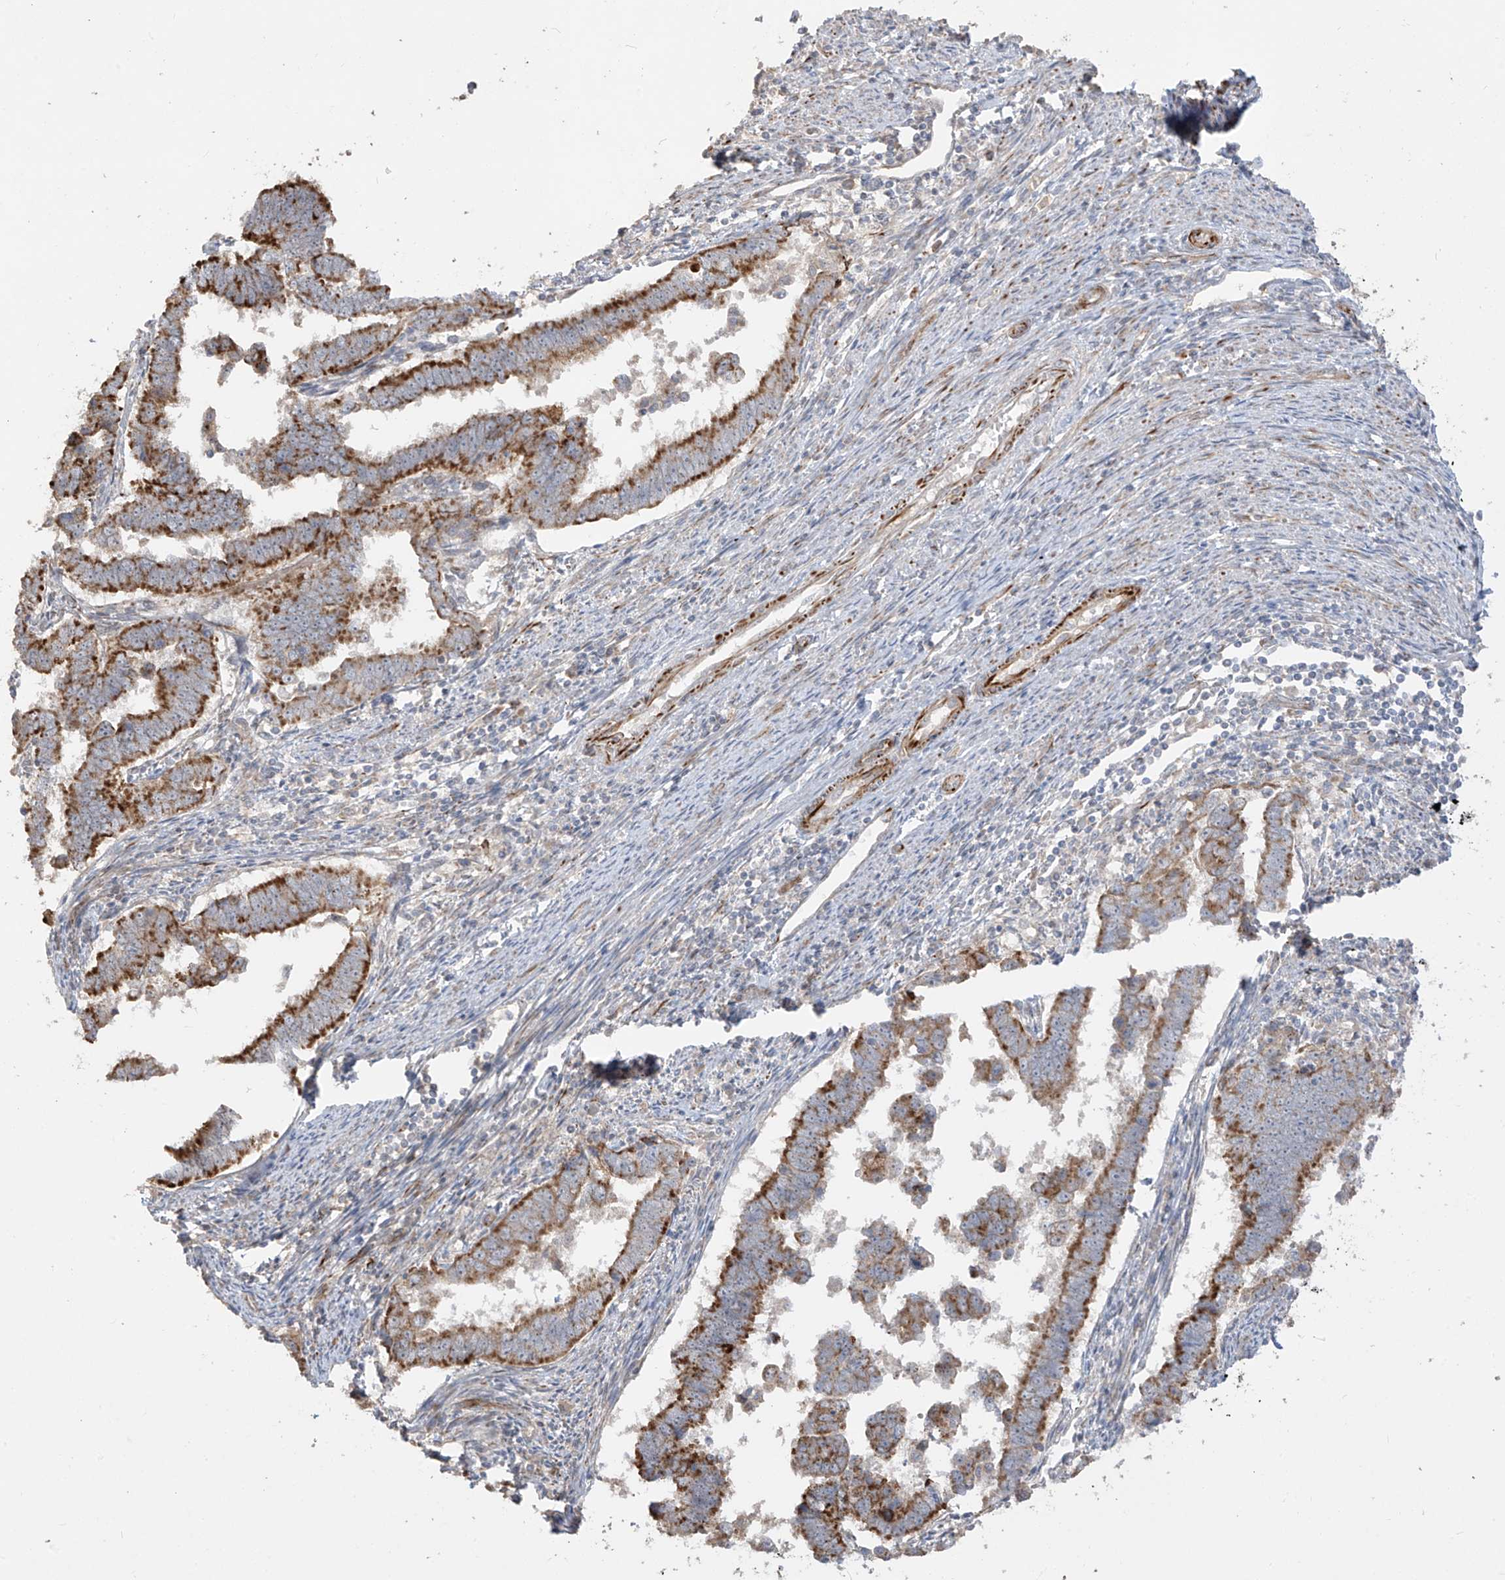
{"staining": {"intensity": "moderate", "quantity": ">75%", "location": "cytoplasmic/membranous"}, "tissue": "endometrial cancer", "cell_type": "Tumor cells", "image_type": "cancer", "snomed": [{"axis": "morphology", "description": "Adenocarcinoma, NOS"}, {"axis": "topography", "description": "Endometrium"}], "caption": "A histopathology image of adenocarcinoma (endometrial) stained for a protein reveals moderate cytoplasmic/membranous brown staining in tumor cells. (Brightfield microscopy of DAB IHC at high magnification).", "gene": "DCDC2", "patient": {"sex": "female", "age": 75}}